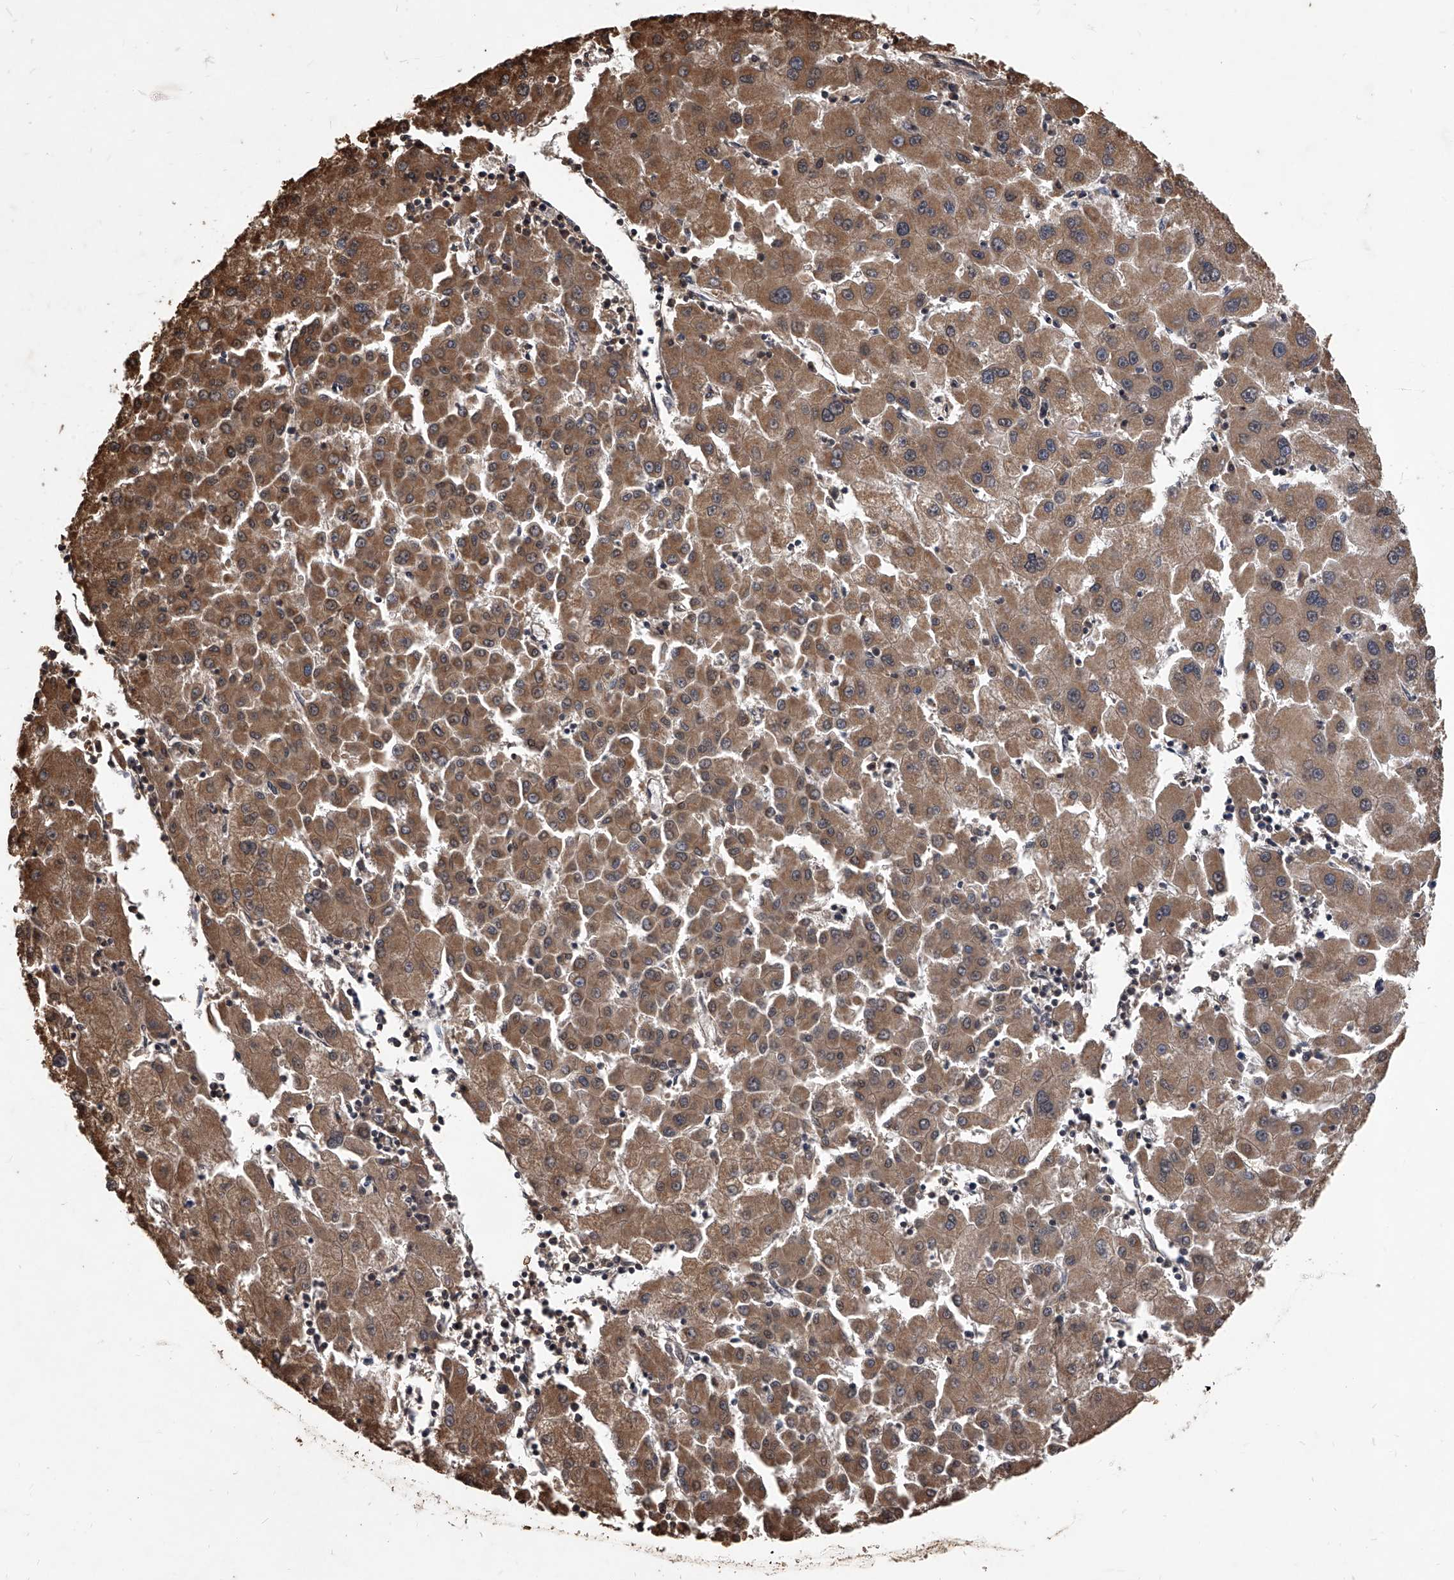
{"staining": {"intensity": "moderate", "quantity": ">75%", "location": "cytoplasmic/membranous"}, "tissue": "liver cancer", "cell_type": "Tumor cells", "image_type": "cancer", "snomed": [{"axis": "morphology", "description": "Carcinoma, Hepatocellular, NOS"}, {"axis": "topography", "description": "Liver"}], "caption": "The immunohistochemical stain labels moderate cytoplasmic/membranous expression in tumor cells of liver cancer tissue.", "gene": "FBXL4", "patient": {"sex": "male", "age": 72}}